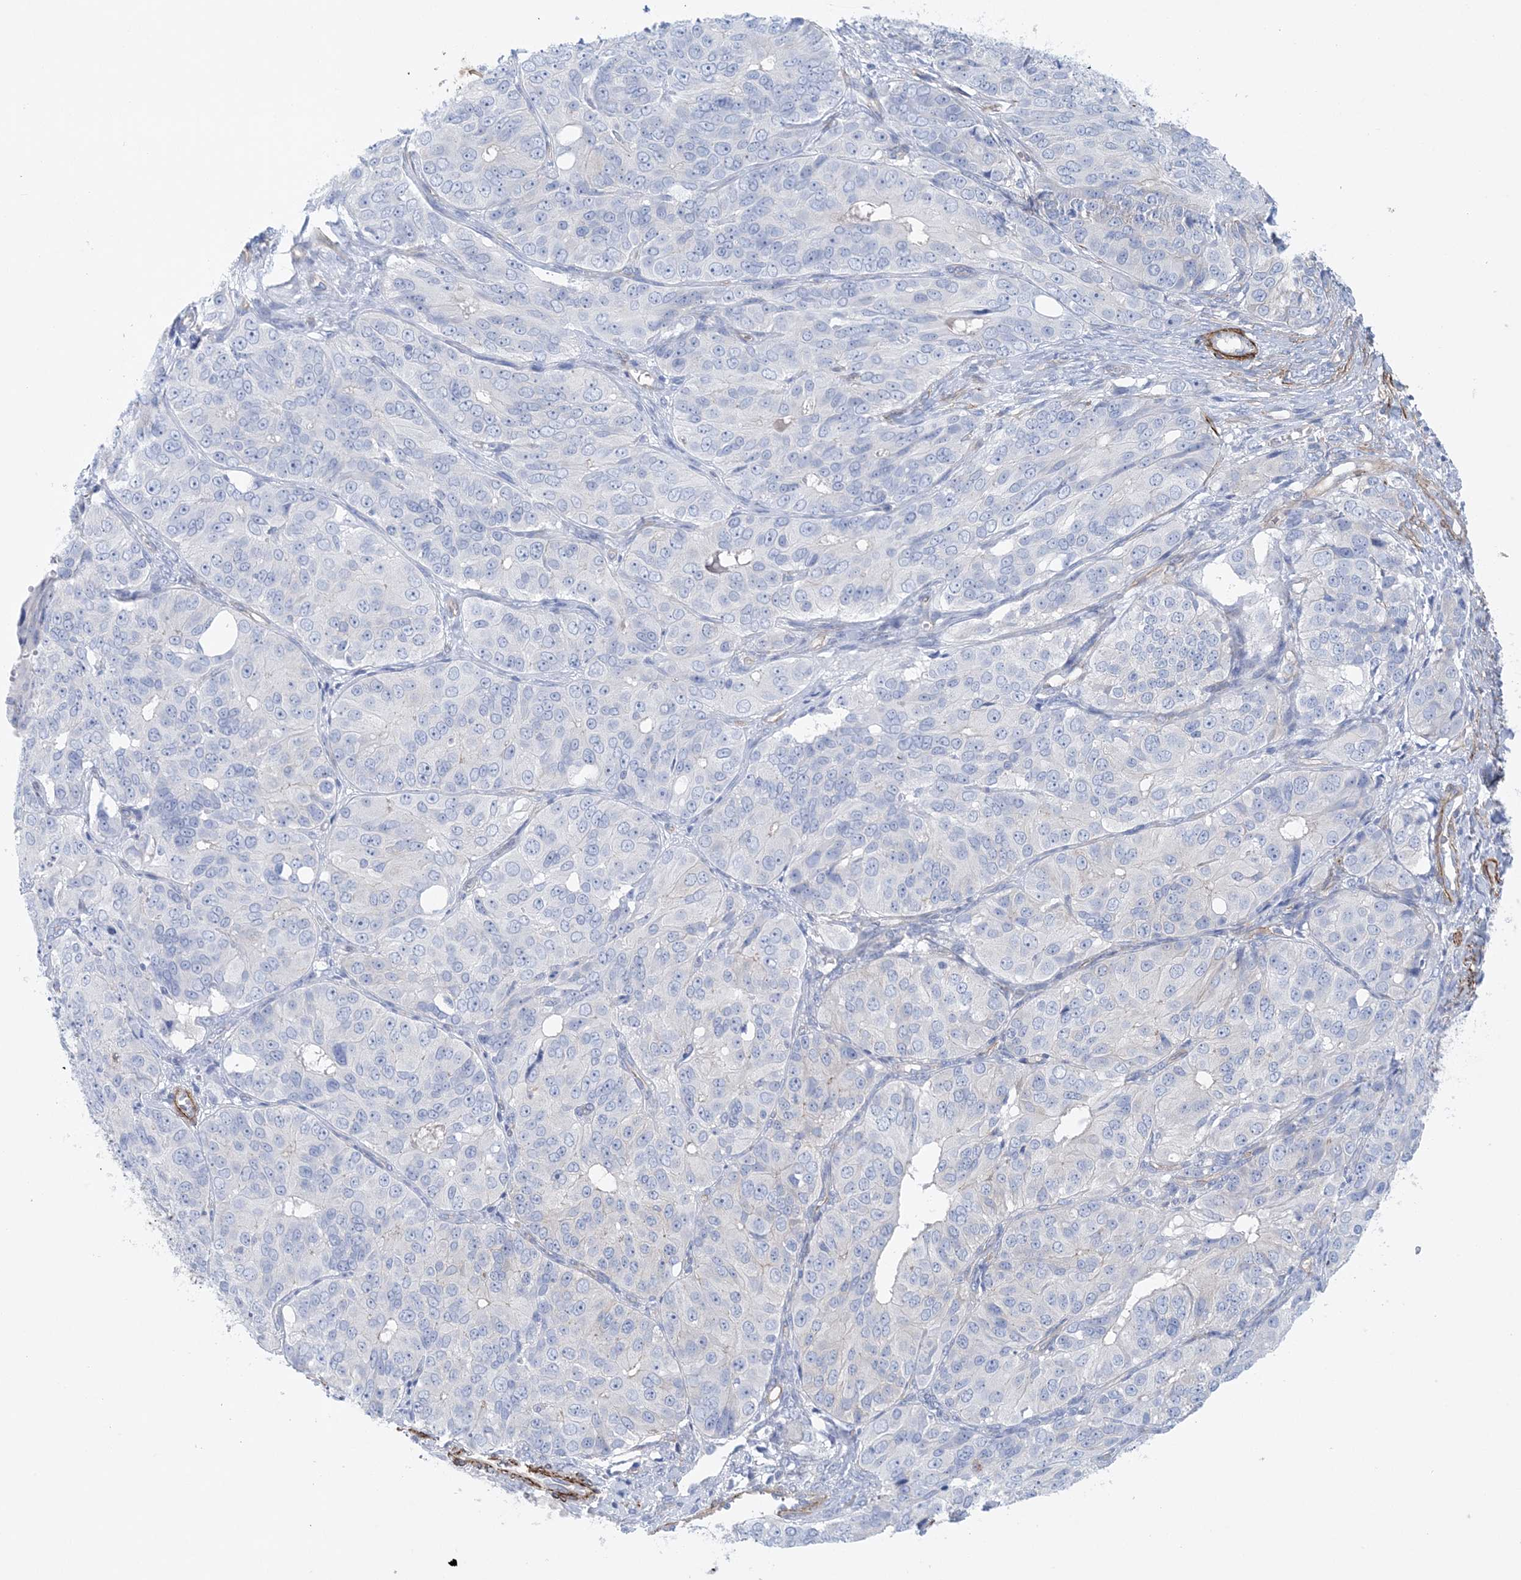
{"staining": {"intensity": "negative", "quantity": "none", "location": "none"}, "tissue": "ovarian cancer", "cell_type": "Tumor cells", "image_type": "cancer", "snomed": [{"axis": "morphology", "description": "Carcinoma, endometroid"}, {"axis": "topography", "description": "Ovary"}], "caption": "IHC of human ovarian cancer (endometroid carcinoma) reveals no positivity in tumor cells.", "gene": "SHANK1", "patient": {"sex": "female", "age": 51}}